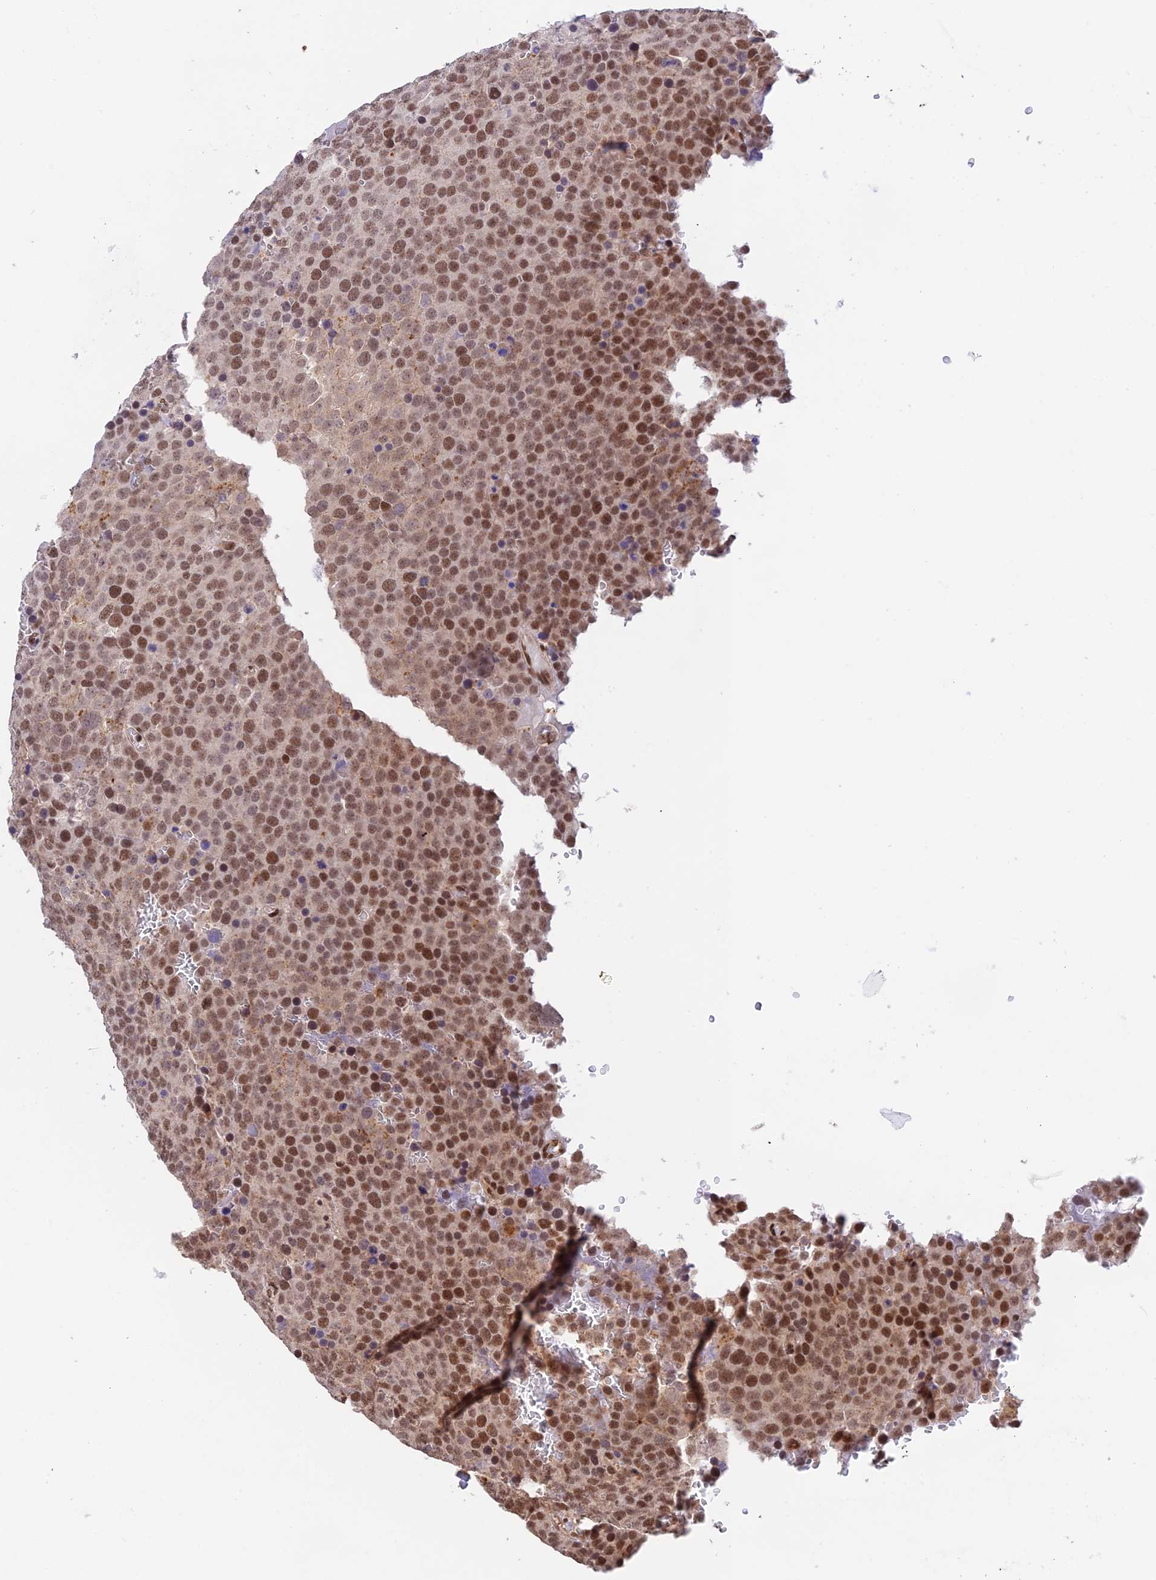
{"staining": {"intensity": "strong", "quantity": "25%-75%", "location": "nuclear"}, "tissue": "testis cancer", "cell_type": "Tumor cells", "image_type": "cancer", "snomed": [{"axis": "morphology", "description": "Seminoma, NOS"}, {"axis": "topography", "description": "Testis"}], "caption": "Protein staining shows strong nuclear positivity in about 25%-75% of tumor cells in seminoma (testis).", "gene": "THAP11", "patient": {"sex": "male", "age": 71}}